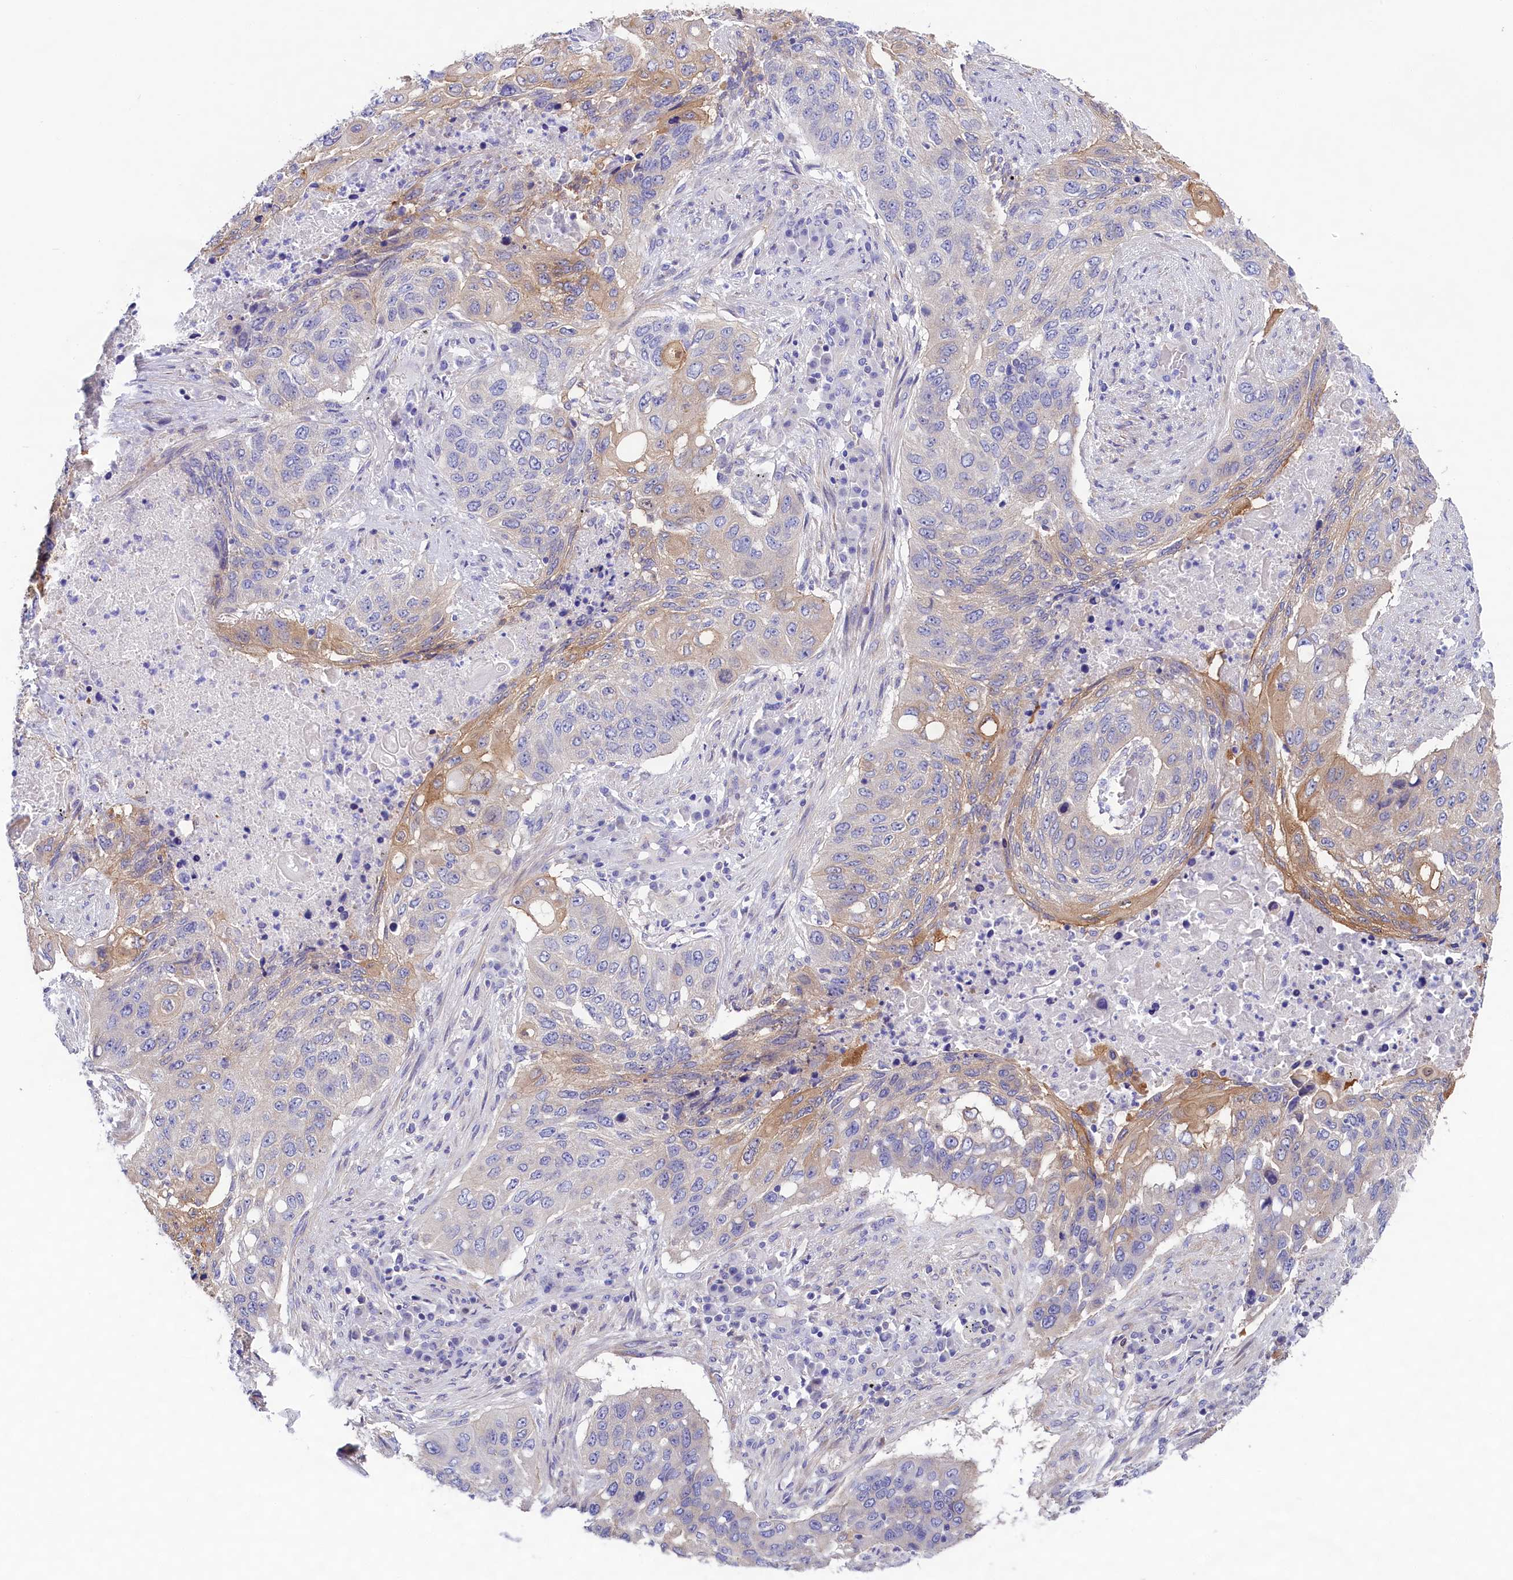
{"staining": {"intensity": "moderate", "quantity": "<25%", "location": "cytoplasmic/membranous"}, "tissue": "lung cancer", "cell_type": "Tumor cells", "image_type": "cancer", "snomed": [{"axis": "morphology", "description": "Squamous cell carcinoma, NOS"}, {"axis": "topography", "description": "Lung"}], "caption": "Immunohistochemistry (IHC) photomicrograph of lung cancer stained for a protein (brown), which exhibits low levels of moderate cytoplasmic/membranous positivity in about <25% of tumor cells.", "gene": "PPP1R13L", "patient": {"sex": "female", "age": 63}}